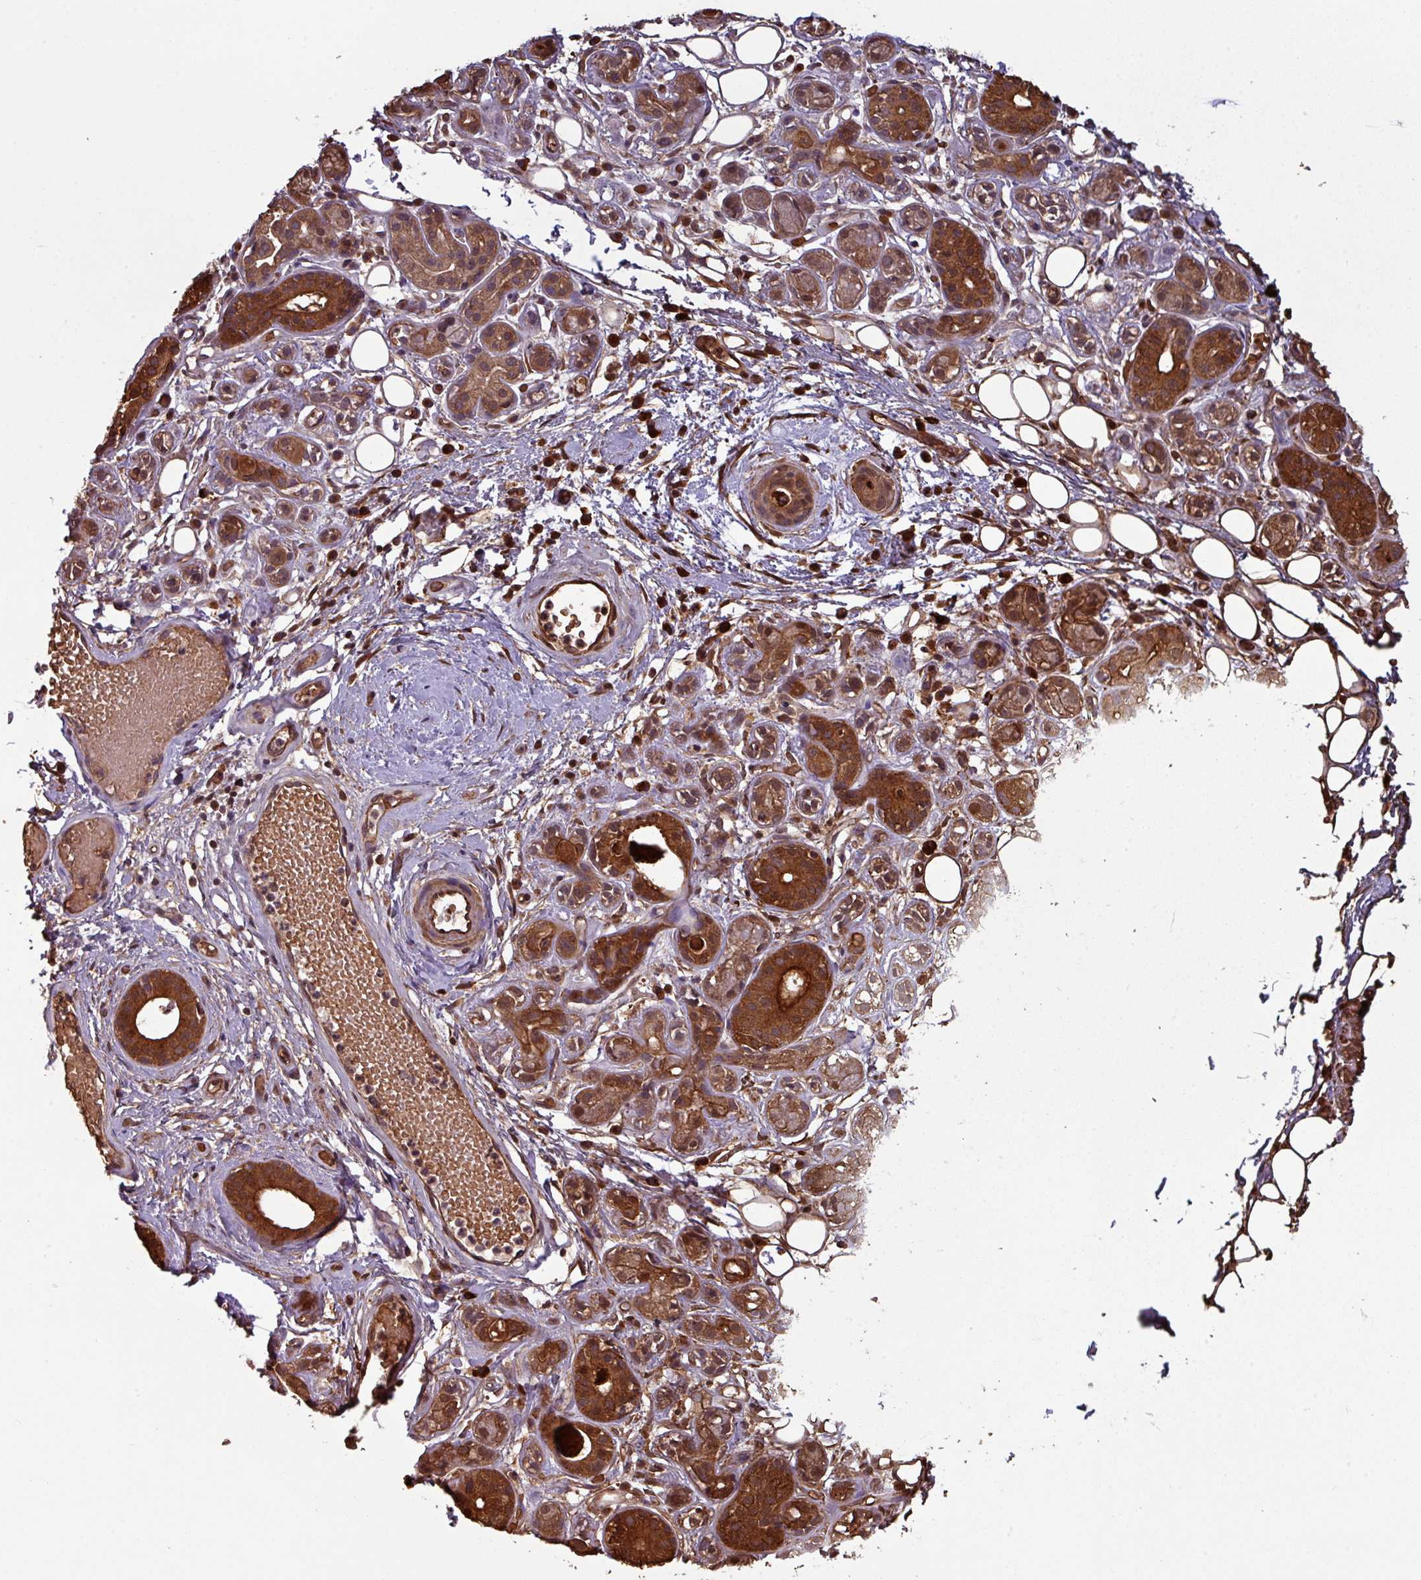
{"staining": {"intensity": "strong", "quantity": "<25%", "location": "cytoplasmic/membranous"}, "tissue": "salivary gland", "cell_type": "Glandular cells", "image_type": "normal", "snomed": [{"axis": "morphology", "description": "Normal tissue, NOS"}, {"axis": "topography", "description": "Salivary gland"}], "caption": "Glandular cells display strong cytoplasmic/membranous staining in about <25% of cells in unremarkable salivary gland.", "gene": "NHSL2", "patient": {"sex": "male", "age": 54}}